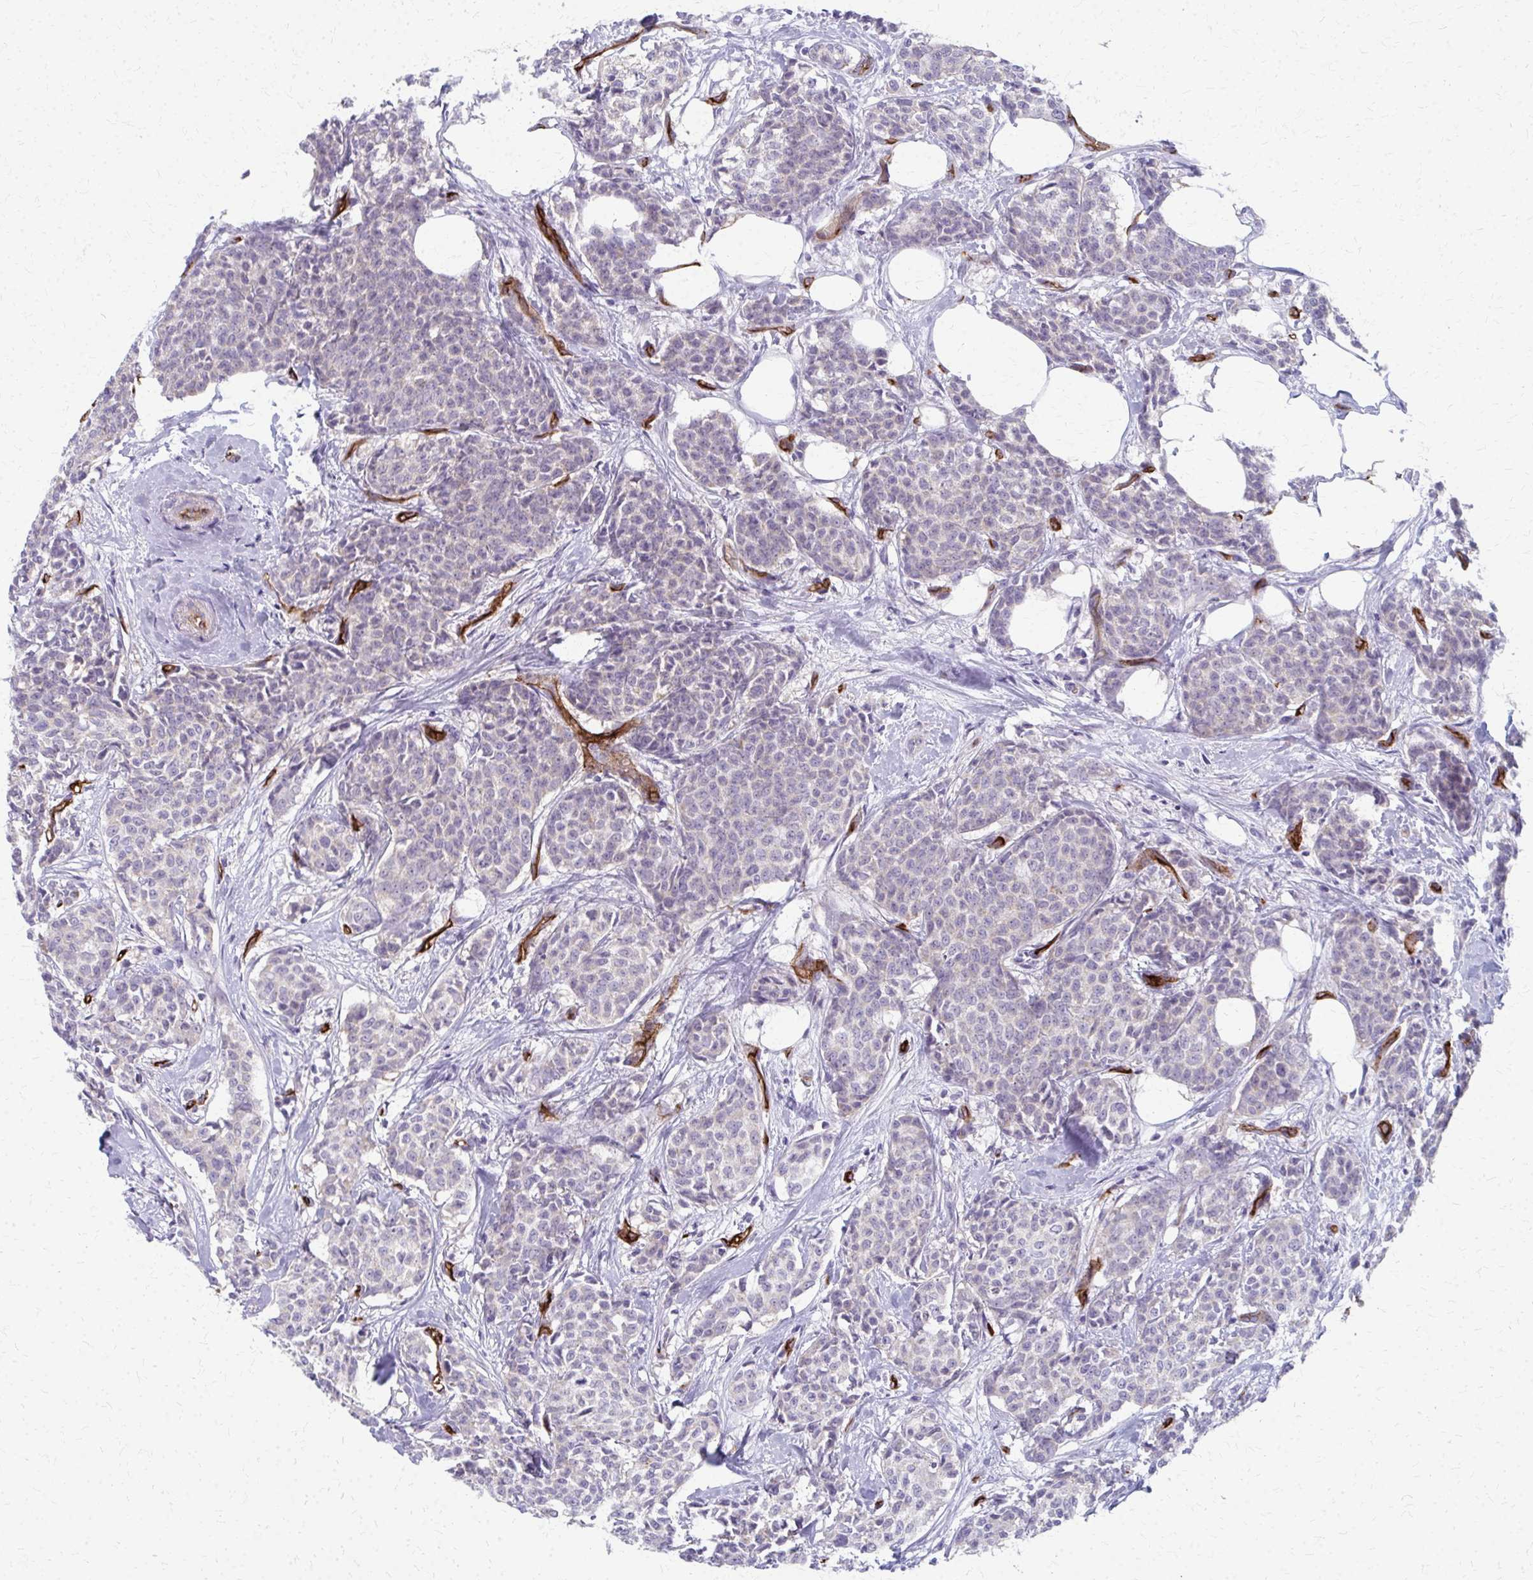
{"staining": {"intensity": "negative", "quantity": "none", "location": "none"}, "tissue": "breast cancer", "cell_type": "Tumor cells", "image_type": "cancer", "snomed": [{"axis": "morphology", "description": "Duct carcinoma"}, {"axis": "topography", "description": "Breast"}], "caption": "High magnification brightfield microscopy of breast cancer (intraductal carcinoma) stained with DAB (brown) and counterstained with hematoxylin (blue): tumor cells show no significant positivity. (Immunohistochemistry (ihc), brightfield microscopy, high magnification).", "gene": "ADIPOQ", "patient": {"sex": "female", "age": 91}}